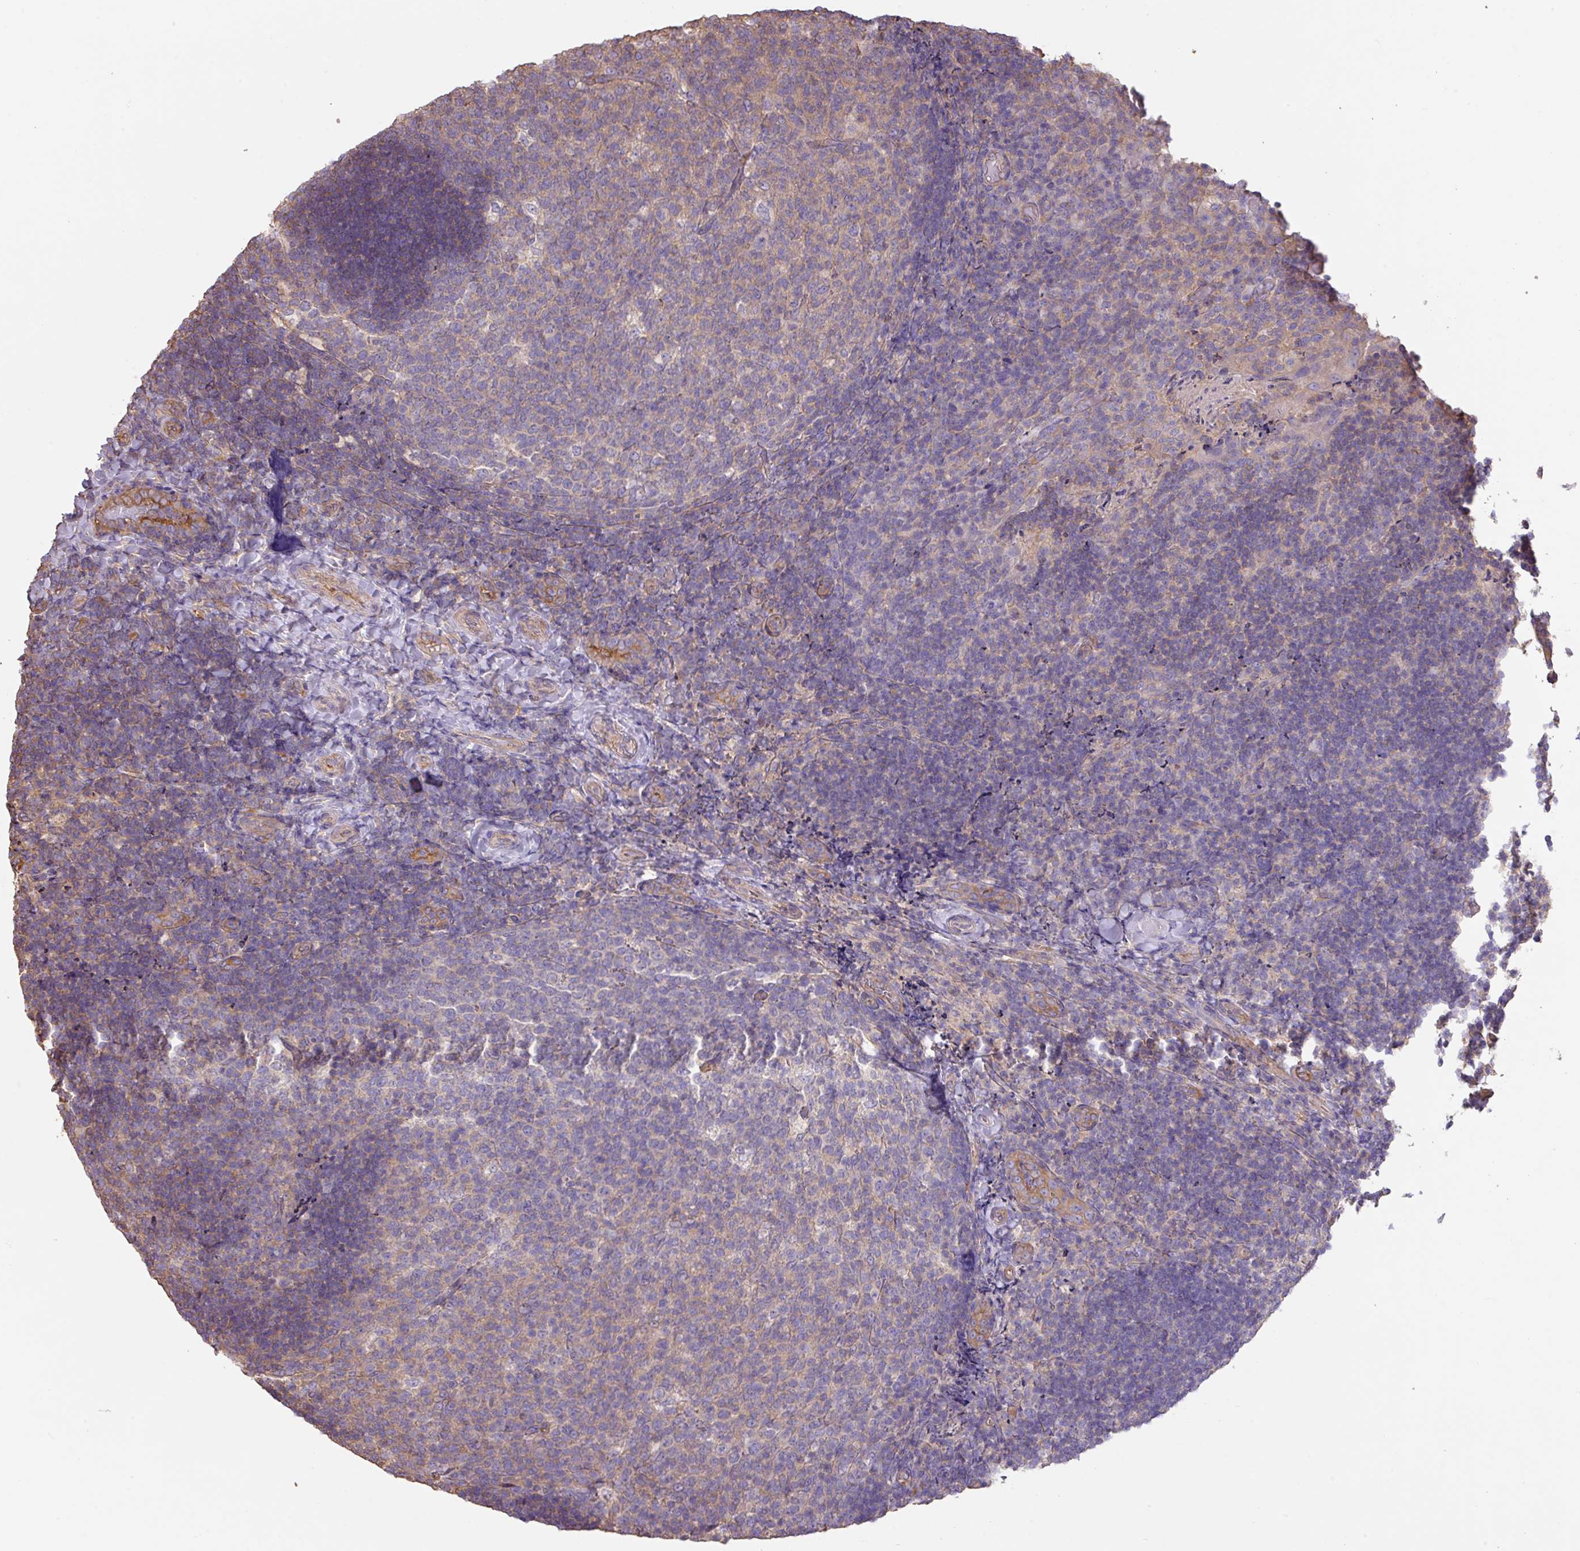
{"staining": {"intensity": "negative", "quantity": "none", "location": "none"}, "tissue": "tonsil", "cell_type": "Germinal center cells", "image_type": "normal", "snomed": [{"axis": "morphology", "description": "Normal tissue, NOS"}, {"axis": "topography", "description": "Tonsil"}], "caption": "This is an IHC micrograph of normal human tonsil. There is no expression in germinal center cells.", "gene": "CALML4", "patient": {"sex": "female", "age": 10}}